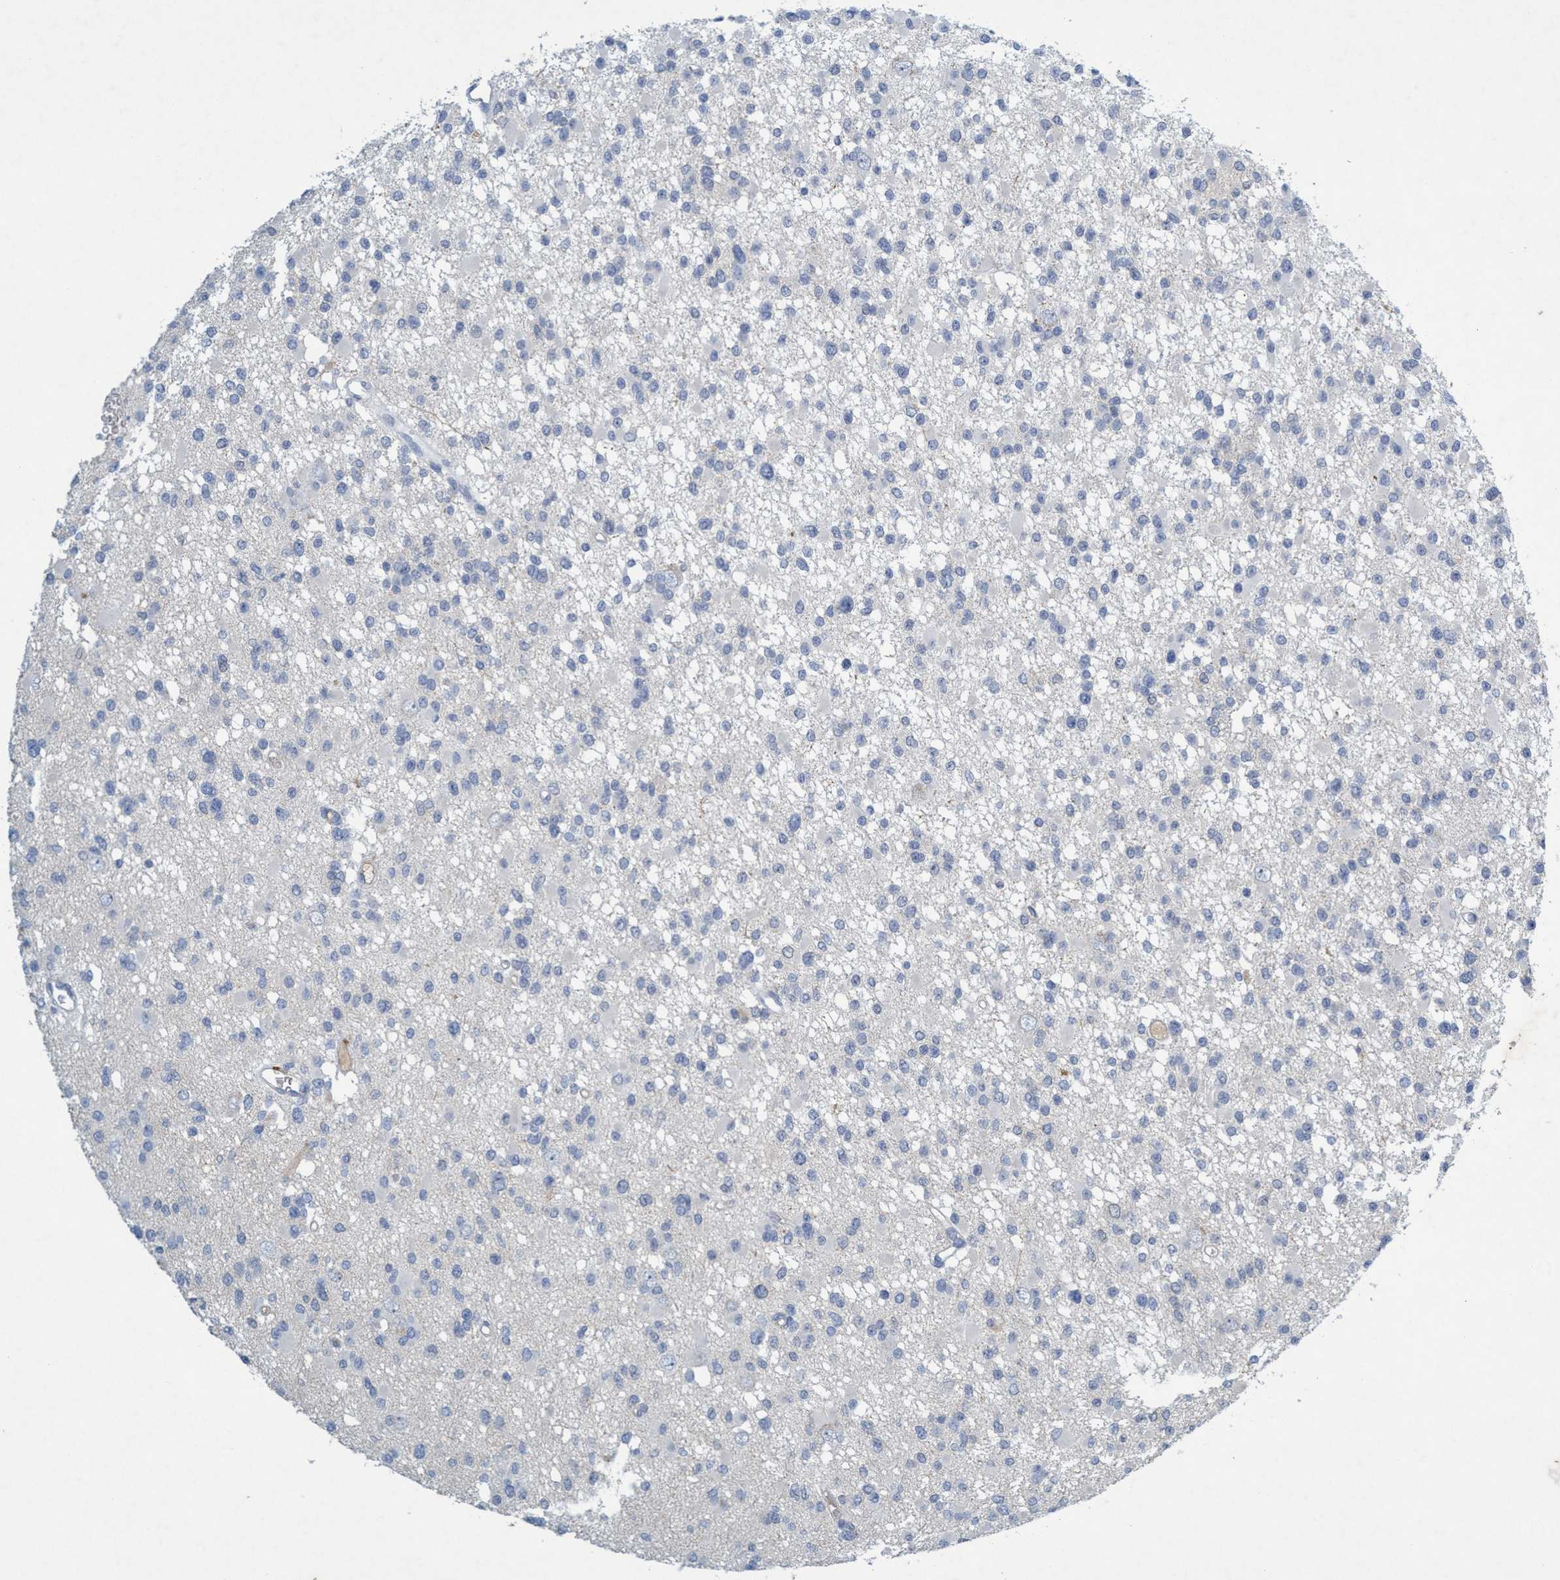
{"staining": {"intensity": "negative", "quantity": "none", "location": "none"}, "tissue": "glioma", "cell_type": "Tumor cells", "image_type": "cancer", "snomed": [{"axis": "morphology", "description": "Glioma, malignant, Low grade"}, {"axis": "topography", "description": "Brain"}], "caption": "Tumor cells are negative for protein expression in human glioma.", "gene": "RNF208", "patient": {"sex": "female", "age": 22}}